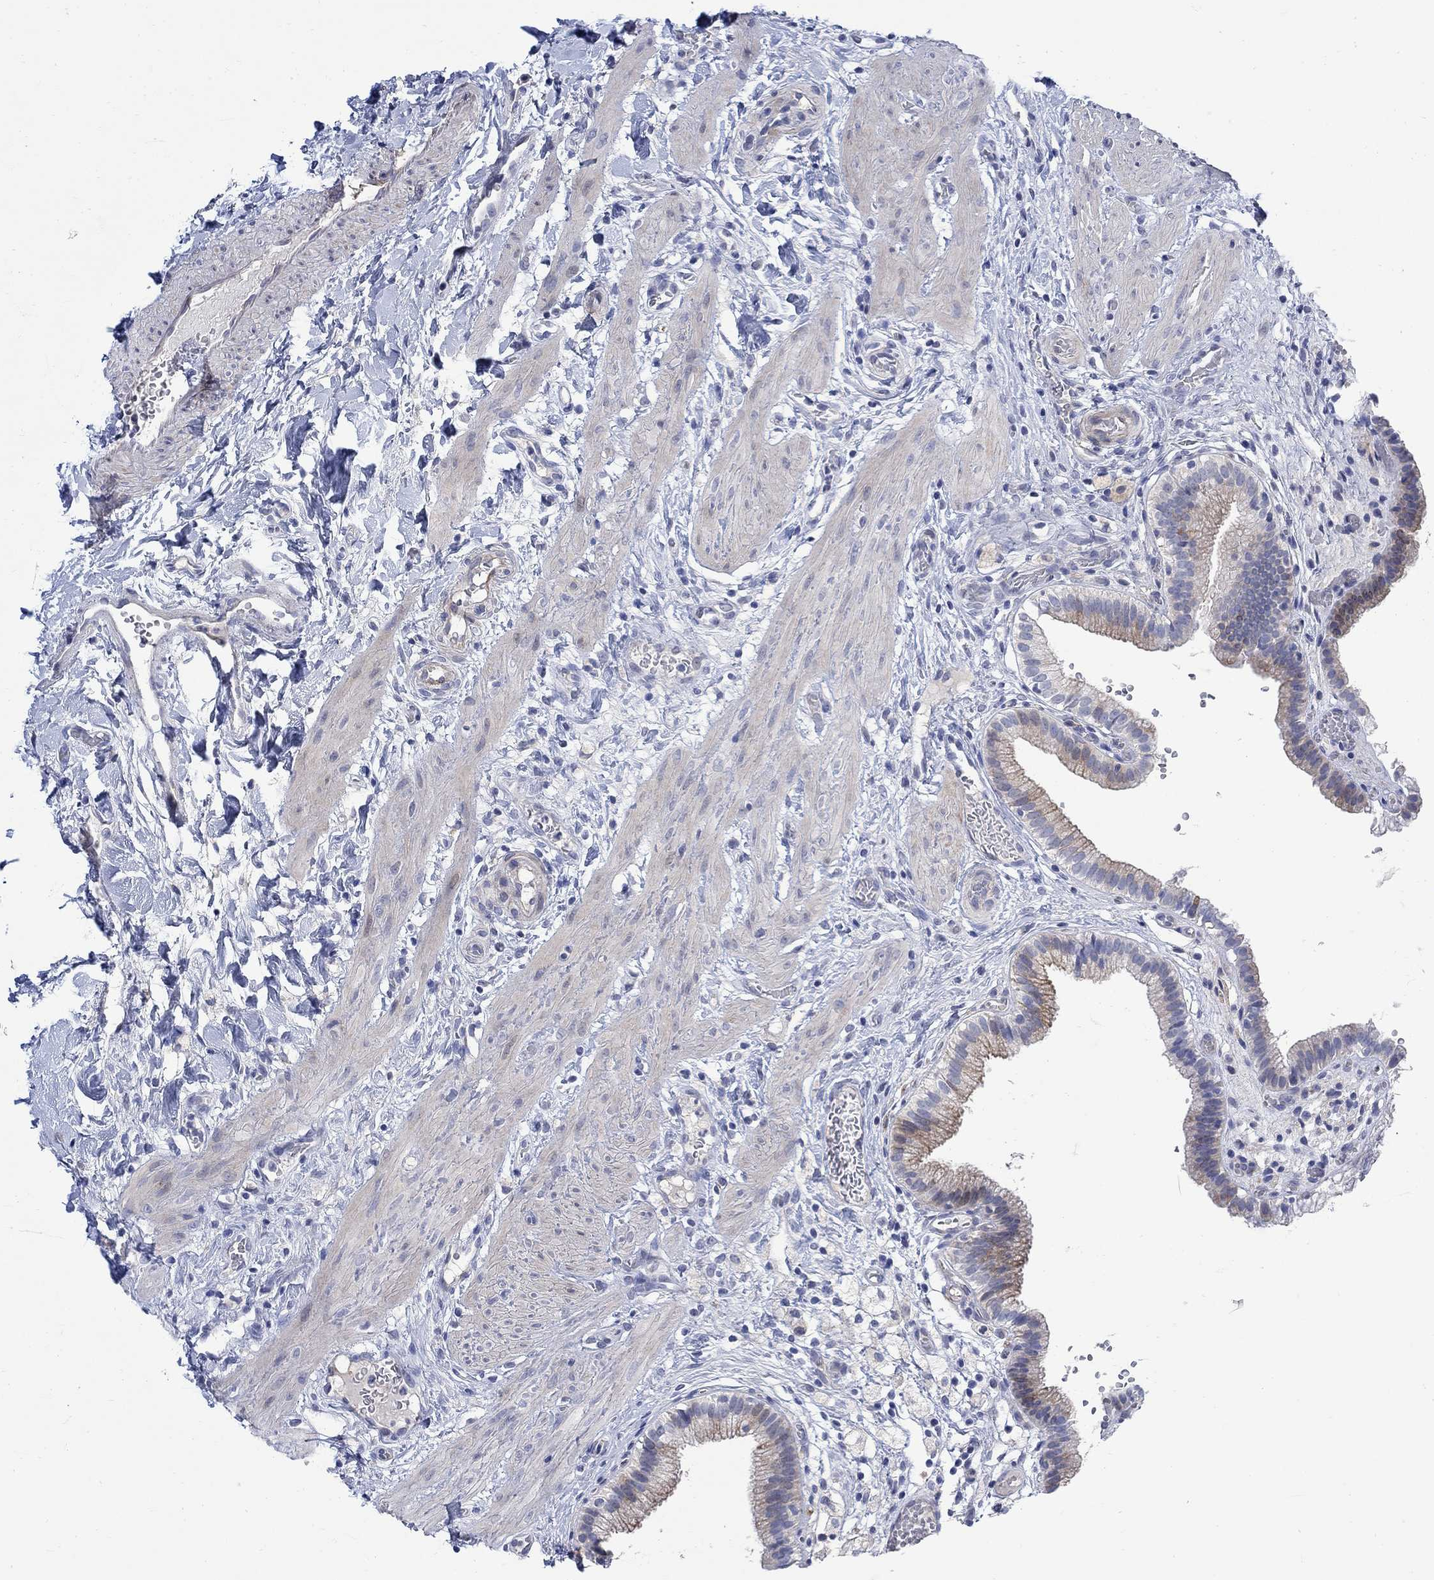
{"staining": {"intensity": "weak", "quantity": "<25%", "location": "cytoplasmic/membranous"}, "tissue": "gallbladder", "cell_type": "Glandular cells", "image_type": "normal", "snomed": [{"axis": "morphology", "description": "Normal tissue, NOS"}, {"axis": "topography", "description": "Gallbladder"}], "caption": "This photomicrograph is of normal gallbladder stained with immunohistochemistry to label a protein in brown with the nuclei are counter-stained blue. There is no positivity in glandular cells. (Brightfield microscopy of DAB (3,3'-diaminobenzidine) immunohistochemistry at high magnification).", "gene": "DLK1", "patient": {"sex": "female", "age": 24}}